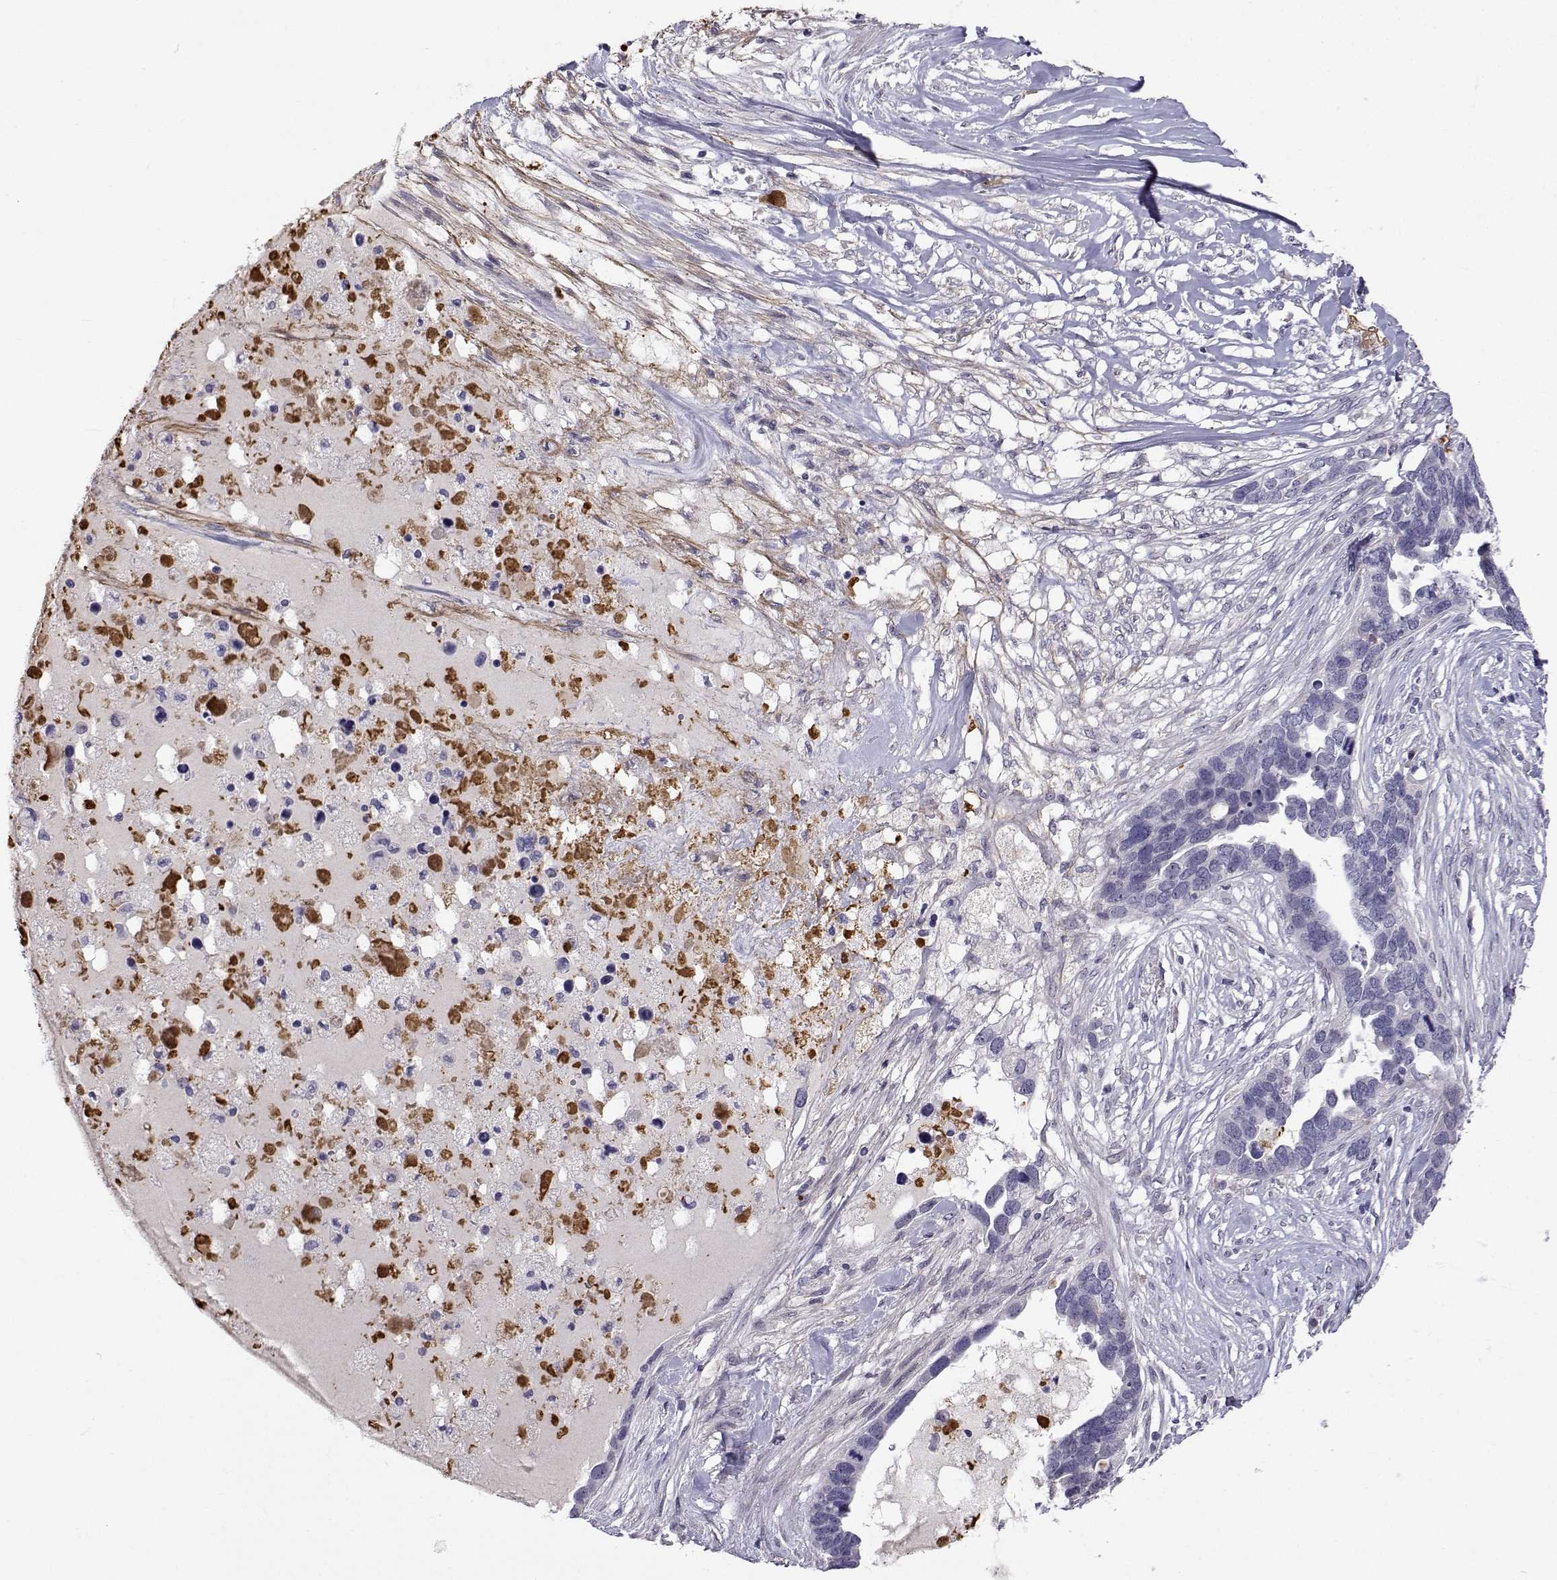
{"staining": {"intensity": "negative", "quantity": "none", "location": "none"}, "tissue": "ovarian cancer", "cell_type": "Tumor cells", "image_type": "cancer", "snomed": [{"axis": "morphology", "description": "Cystadenocarcinoma, serous, NOS"}, {"axis": "topography", "description": "Ovary"}], "caption": "Immunohistochemistry (IHC) of serous cystadenocarcinoma (ovarian) displays no staining in tumor cells.", "gene": "SLC6A3", "patient": {"sex": "female", "age": 54}}